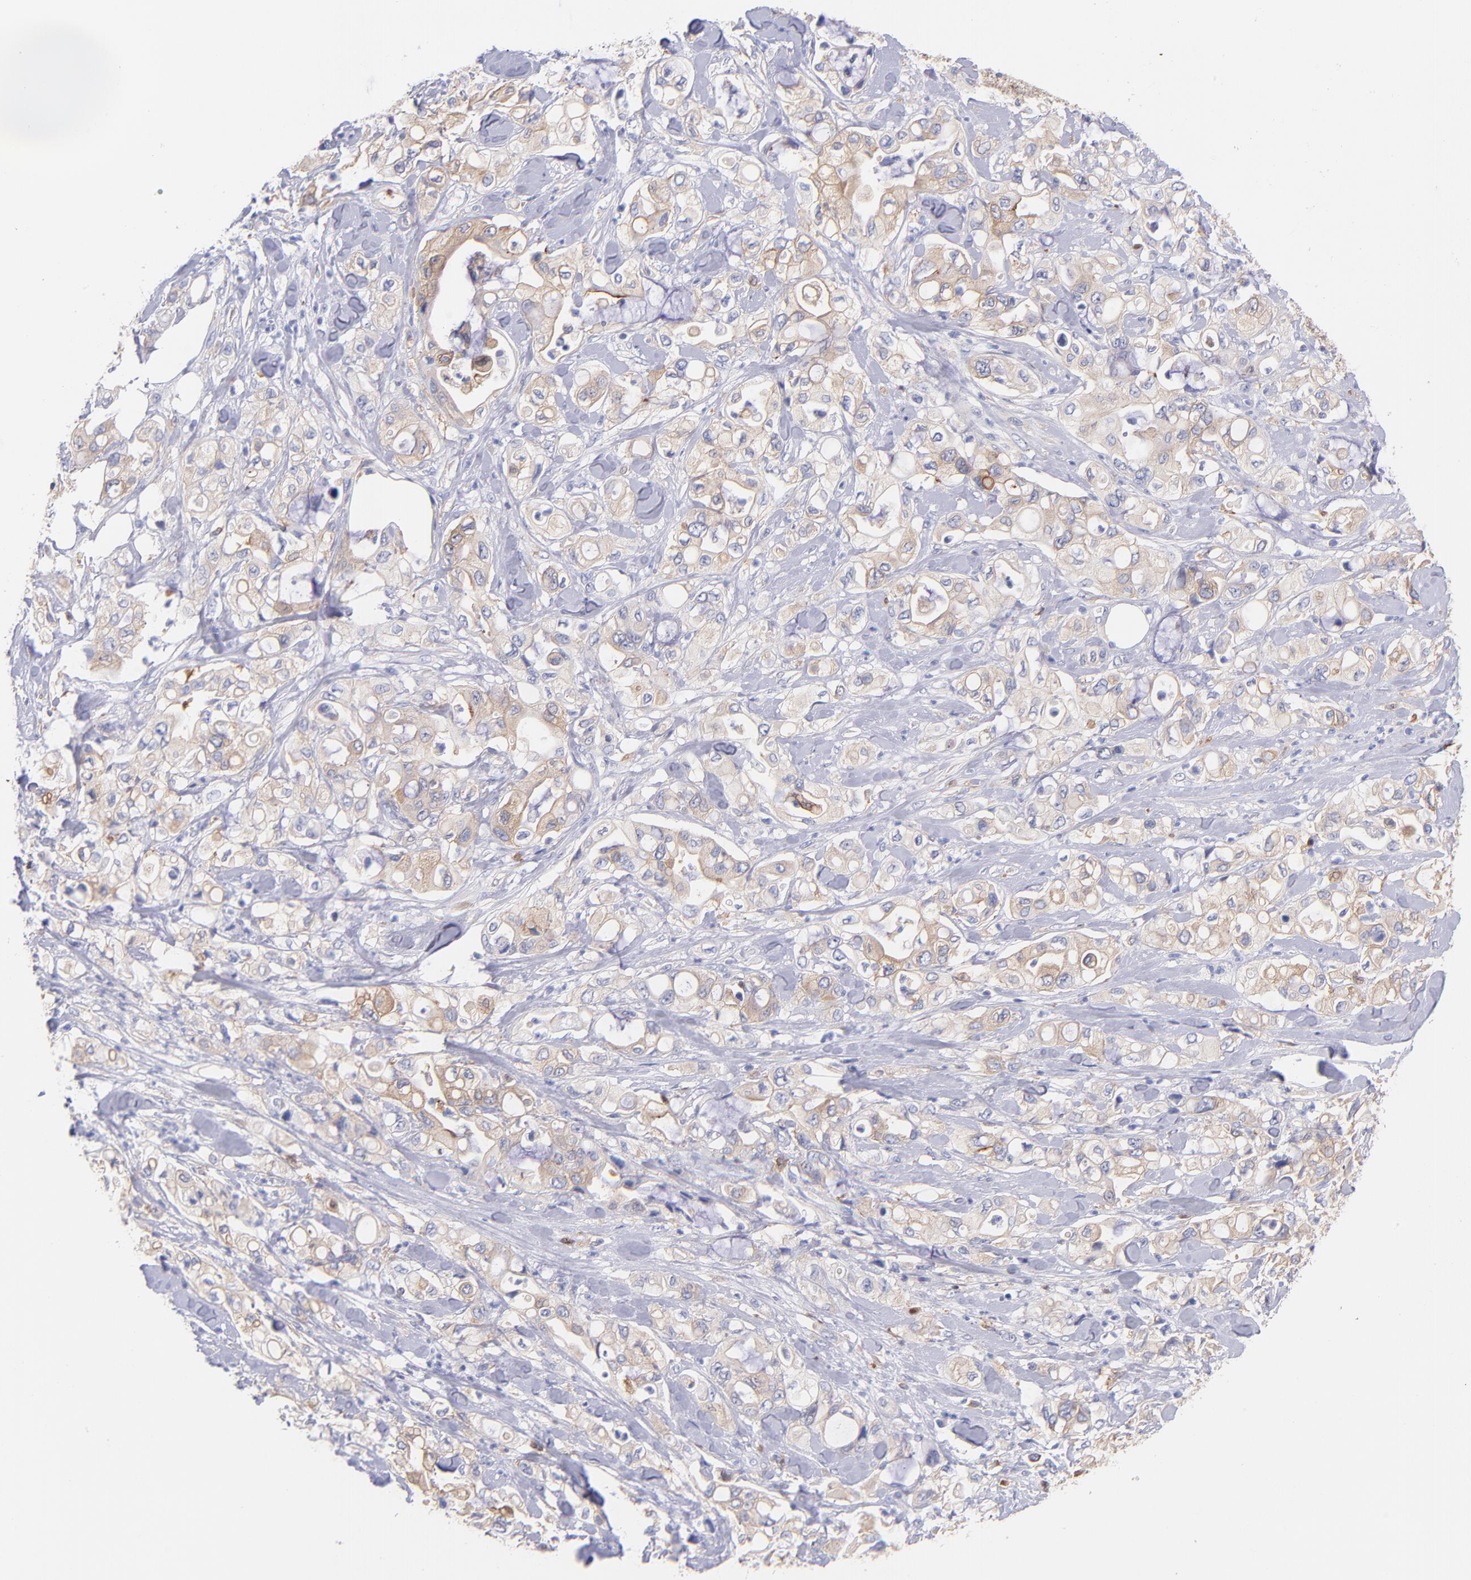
{"staining": {"intensity": "weak", "quantity": ">75%", "location": "cytoplasmic/membranous"}, "tissue": "pancreatic cancer", "cell_type": "Tumor cells", "image_type": "cancer", "snomed": [{"axis": "morphology", "description": "Adenocarcinoma, NOS"}, {"axis": "topography", "description": "Pancreas"}], "caption": "DAB immunohistochemical staining of pancreatic adenocarcinoma shows weak cytoplasmic/membranous protein positivity in approximately >75% of tumor cells.", "gene": "PRKCA", "patient": {"sex": "male", "age": 70}}